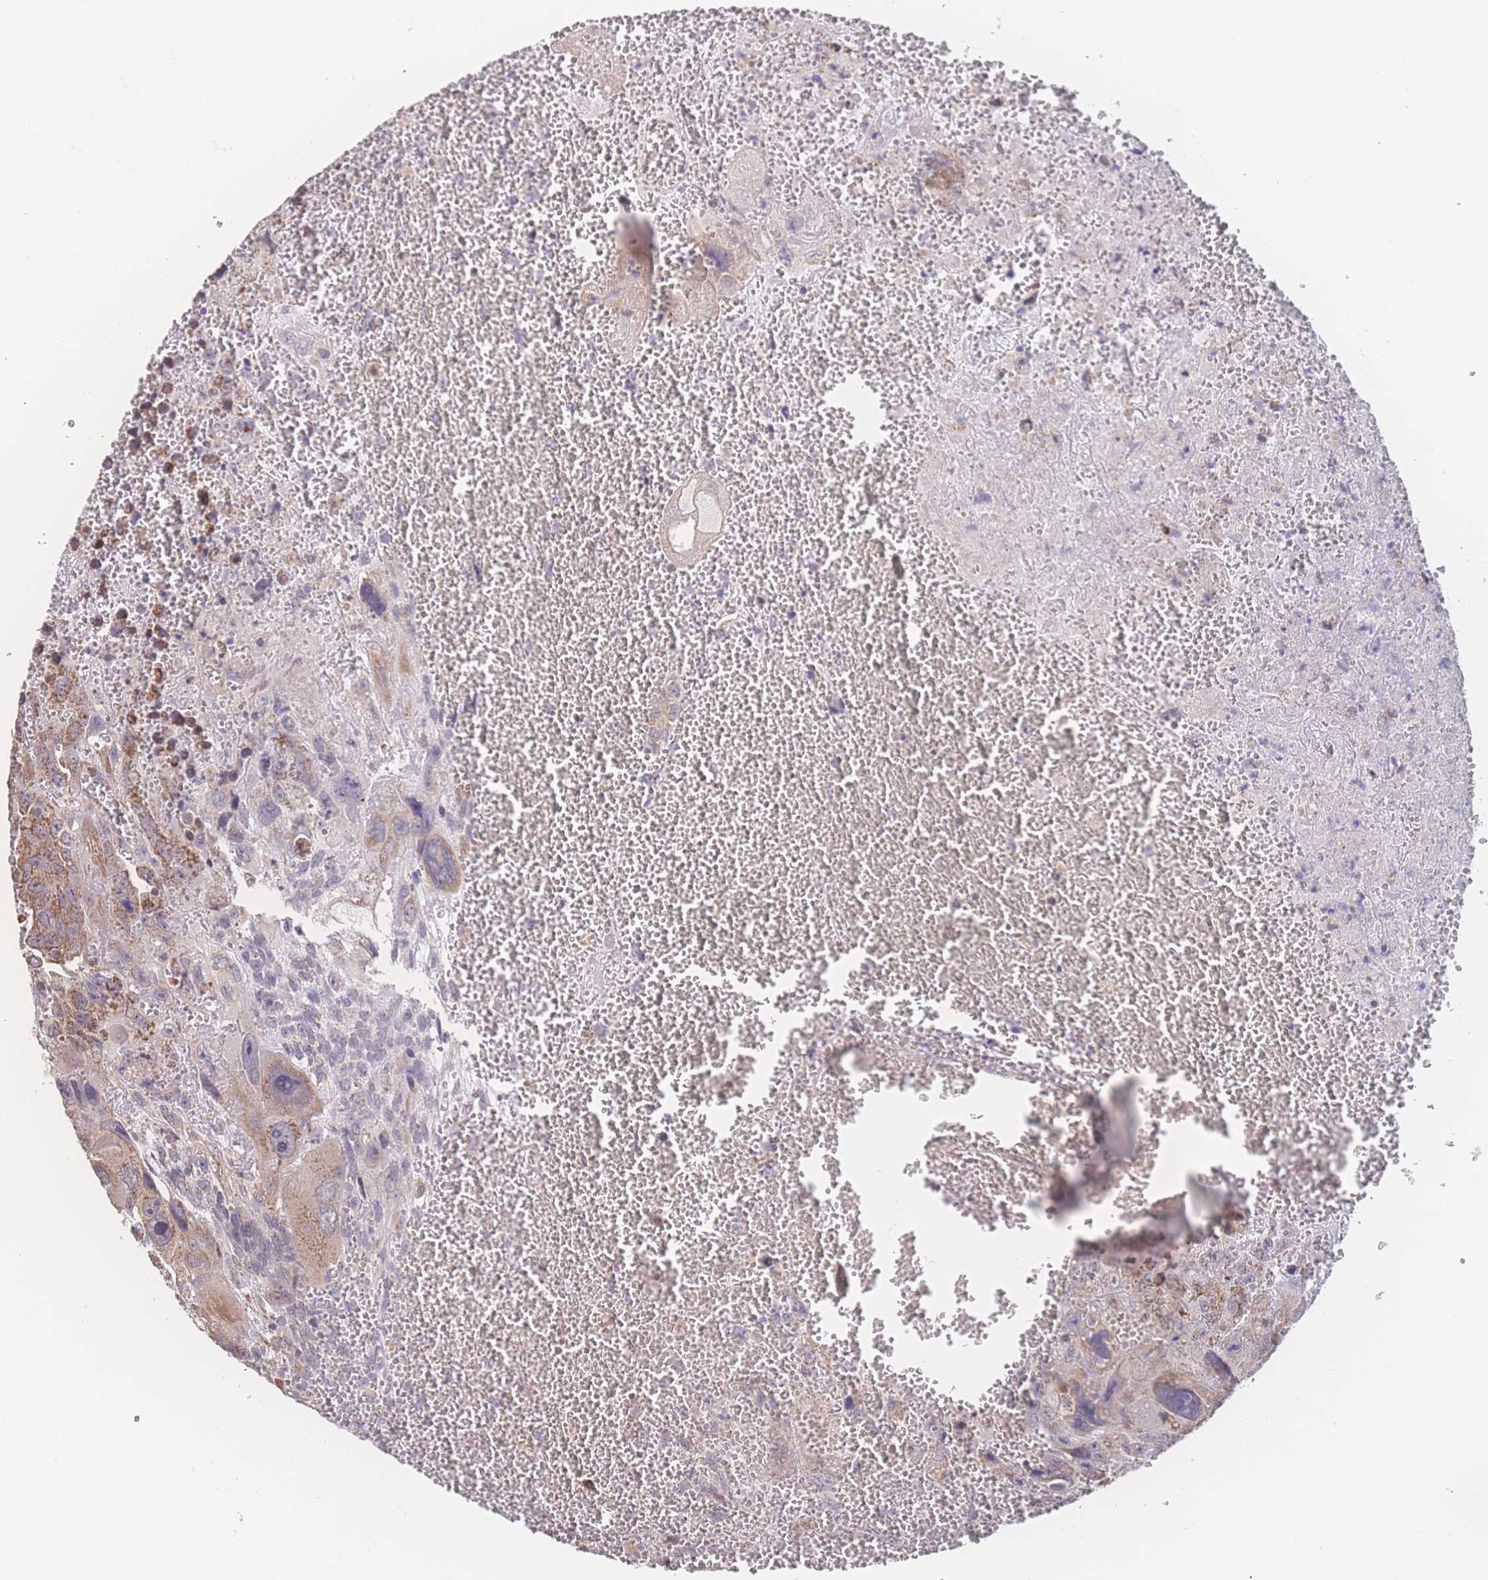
{"staining": {"intensity": "moderate", "quantity": "<25%", "location": "cytoplasmic/membranous"}, "tissue": "testis cancer", "cell_type": "Tumor cells", "image_type": "cancer", "snomed": [{"axis": "morphology", "description": "Carcinoma, Embryonal, NOS"}, {"axis": "topography", "description": "Testis"}], "caption": "An image of testis cancer (embryonal carcinoma) stained for a protein reveals moderate cytoplasmic/membranous brown staining in tumor cells.", "gene": "SGSM3", "patient": {"sex": "male", "age": 28}}